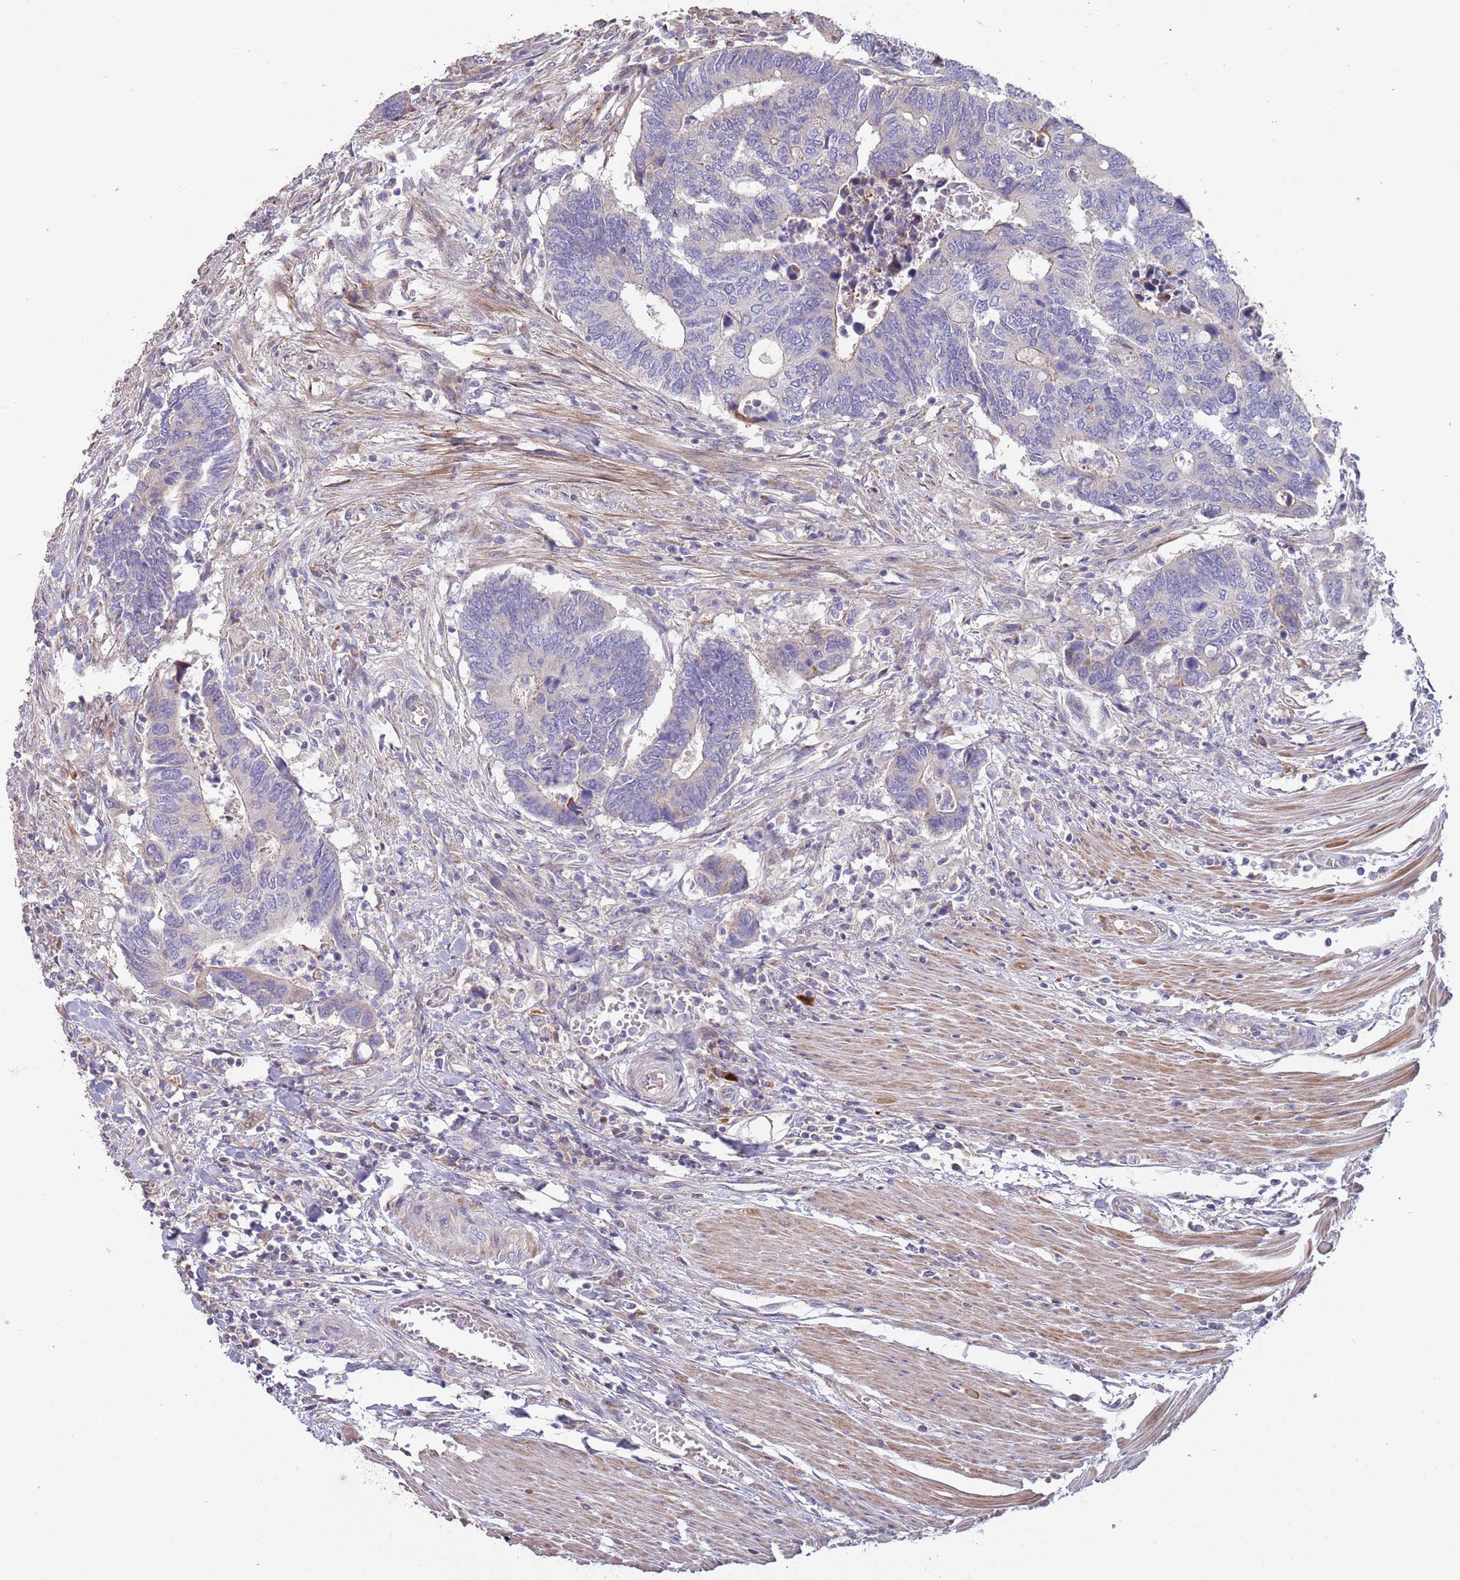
{"staining": {"intensity": "negative", "quantity": "none", "location": "none"}, "tissue": "colorectal cancer", "cell_type": "Tumor cells", "image_type": "cancer", "snomed": [{"axis": "morphology", "description": "Adenocarcinoma, NOS"}, {"axis": "topography", "description": "Colon"}], "caption": "Colorectal cancer (adenocarcinoma) was stained to show a protein in brown. There is no significant staining in tumor cells.", "gene": "SUSD1", "patient": {"sex": "male", "age": 87}}